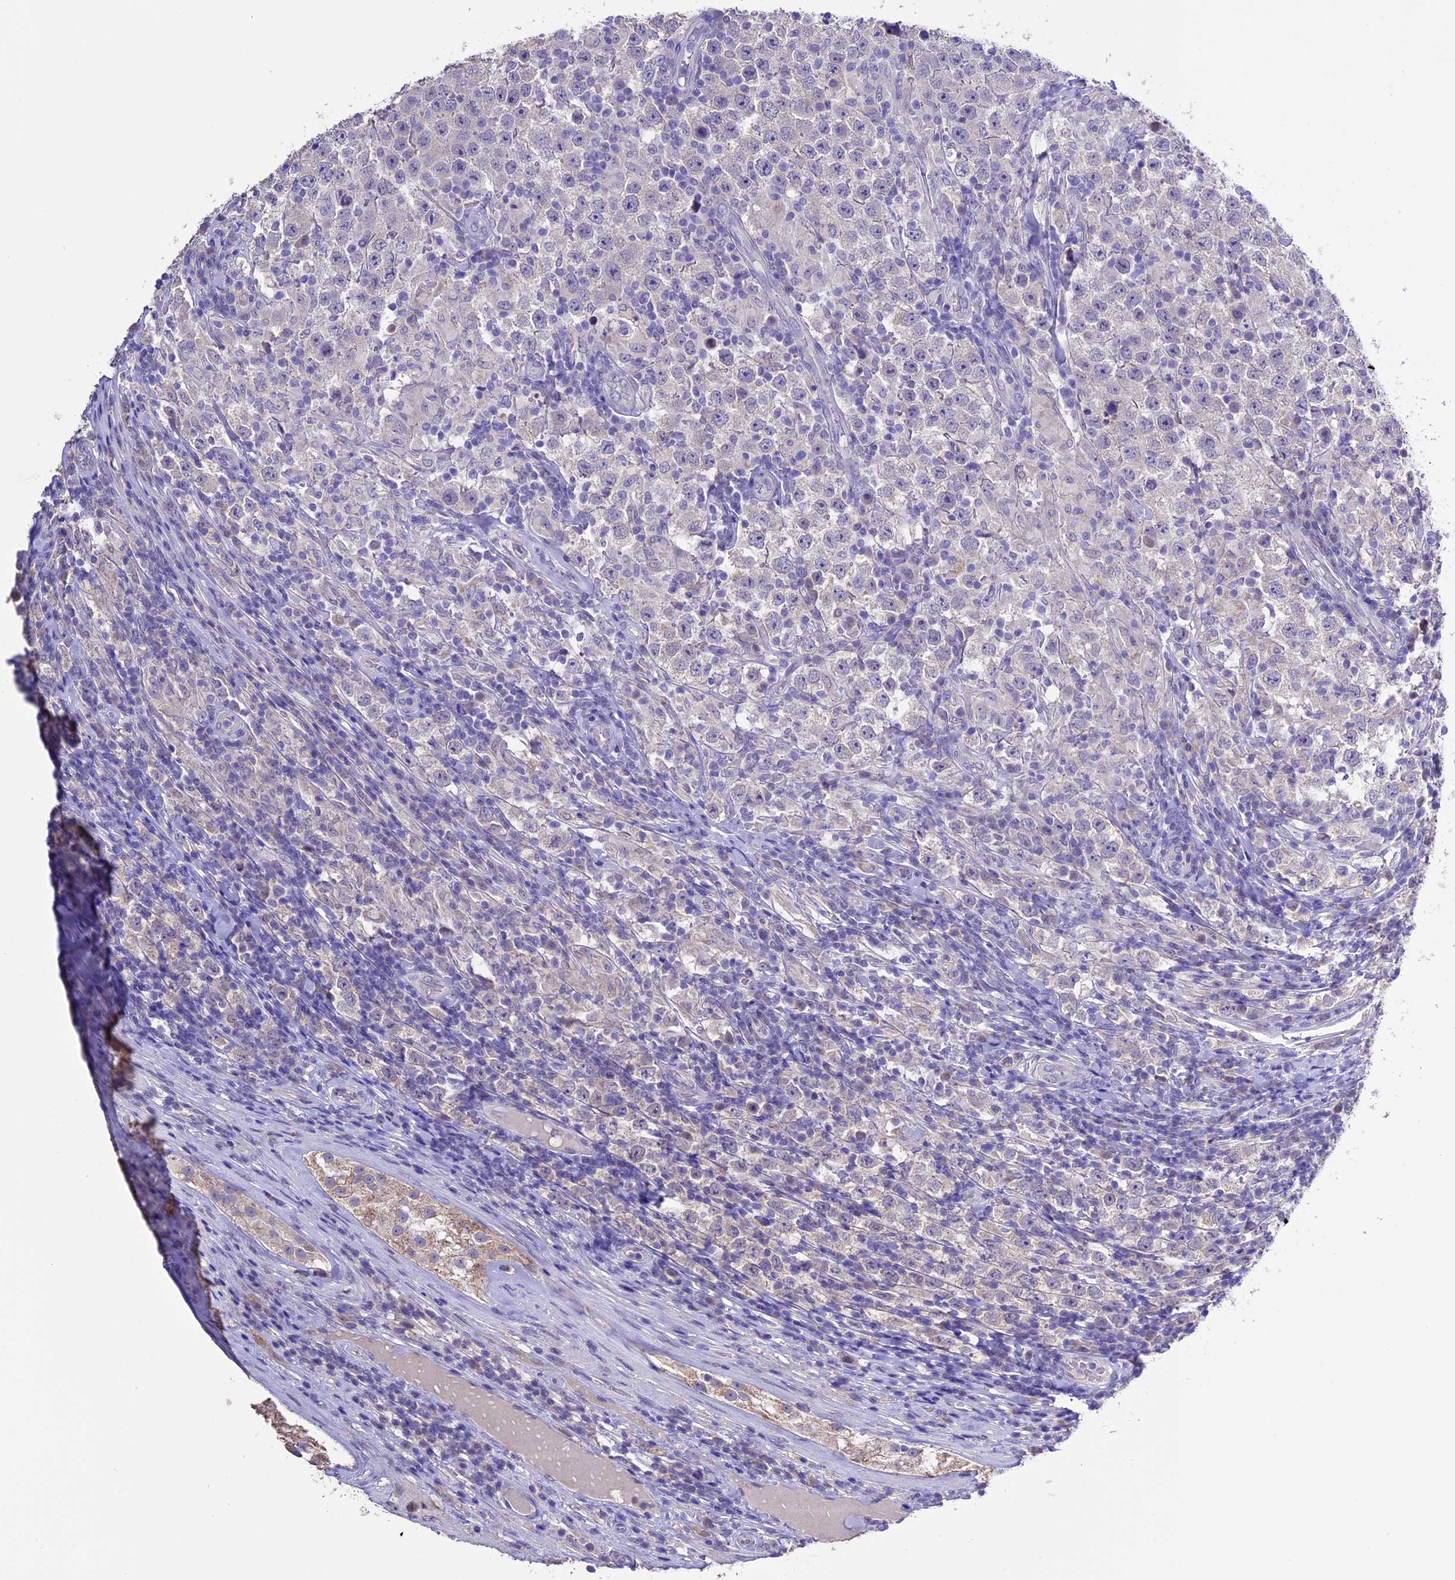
{"staining": {"intensity": "negative", "quantity": "none", "location": "none"}, "tissue": "testis cancer", "cell_type": "Tumor cells", "image_type": "cancer", "snomed": [{"axis": "morphology", "description": "Normal tissue, NOS"}, {"axis": "morphology", "description": "Urothelial carcinoma, High grade"}, {"axis": "morphology", "description": "Seminoma, NOS"}, {"axis": "morphology", "description": "Carcinoma, Embryonal, NOS"}, {"axis": "topography", "description": "Urinary bladder"}, {"axis": "topography", "description": "Testis"}], "caption": "IHC histopathology image of human testis cancer (seminoma) stained for a protein (brown), which shows no expression in tumor cells.", "gene": "DIS3L", "patient": {"sex": "male", "age": 41}}